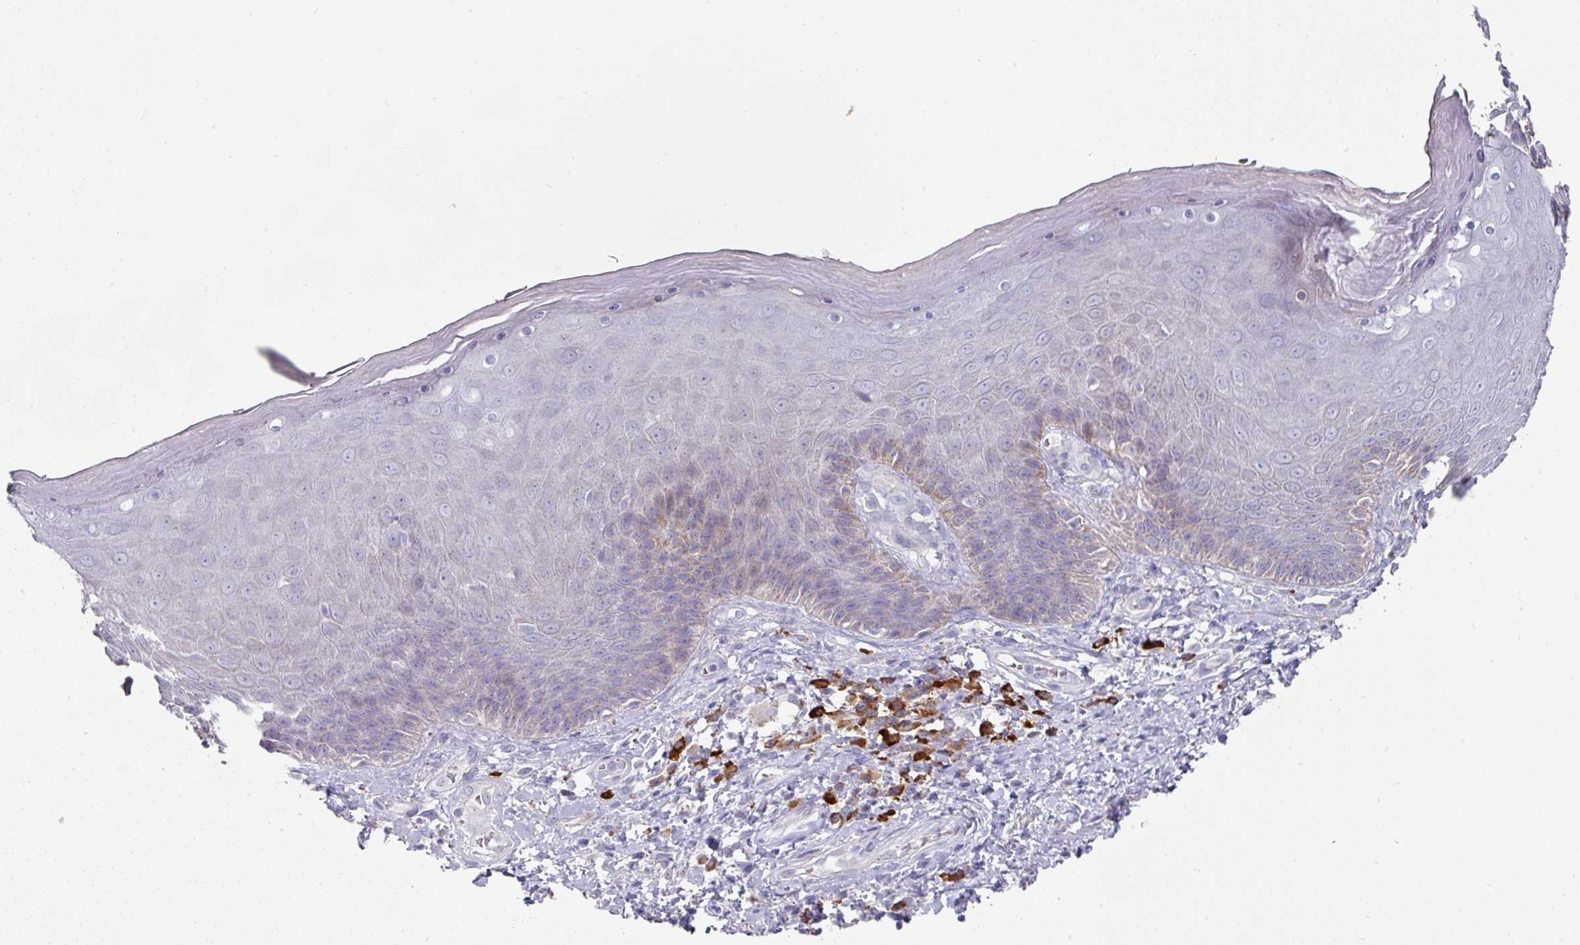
{"staining": {"intensity": "moderate", "quantity": "<25%", "location": "cytoplasmic/membranous"}, "tissue": "skin", "cell_type": "Epidermal cells", "image_type": "normal", "snomed": [{"axis": "morphology", "description": "Normal tissue, NOS"}, {"axis": "topography", "description": "Anal"}, {"axis": "topography", "description": "Peripheral nerve tissue"}], "caption": "DAB immunohistochemical staining of benign human skin displays moderate cytoplasmic/membranous protein staining in about <25% of epidermal cells.", "gene": "IL4R", "patient": {"sex": "male", "age": 53}}